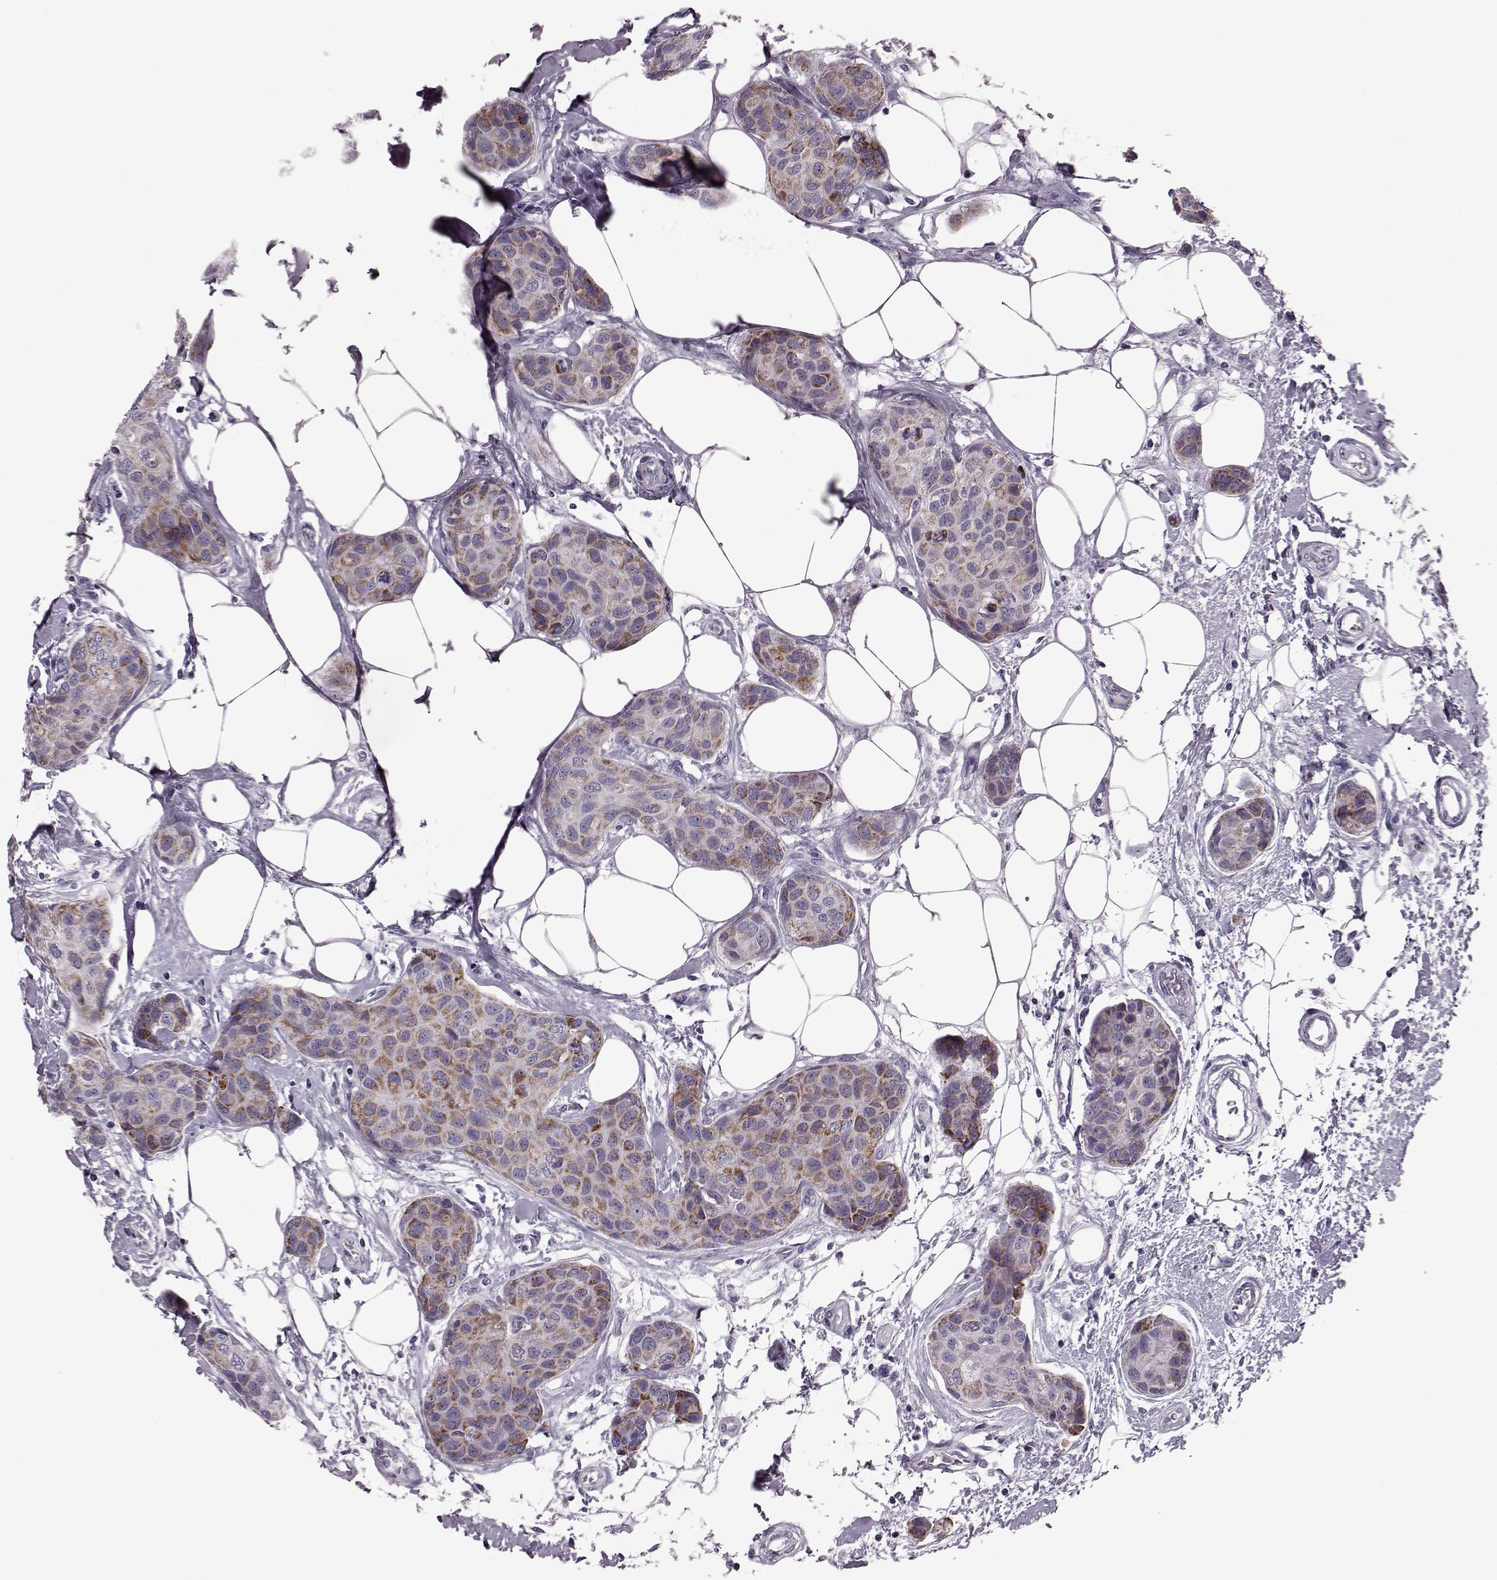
{"staining": {"intensity": "moderate", "quantity": ">75%", "location": "cytoplasmic/membranous"}, "tissue": "breast cancer", "cell_type": "Tumor cells", "image_type": "cancer", "snomed": [{"axis": "morphology", "description": "Duct carcinoma"}, {"axis": "topography", "description": "Breast"}], "caption": "Breast cancer was stained to show a protein in brown. There is medium levels of moderate cytoplasmic/membranous staining in about >75% of tumor cells.", "gene": "RIMS2", "patient": {"sex": "female", "age": 80}}